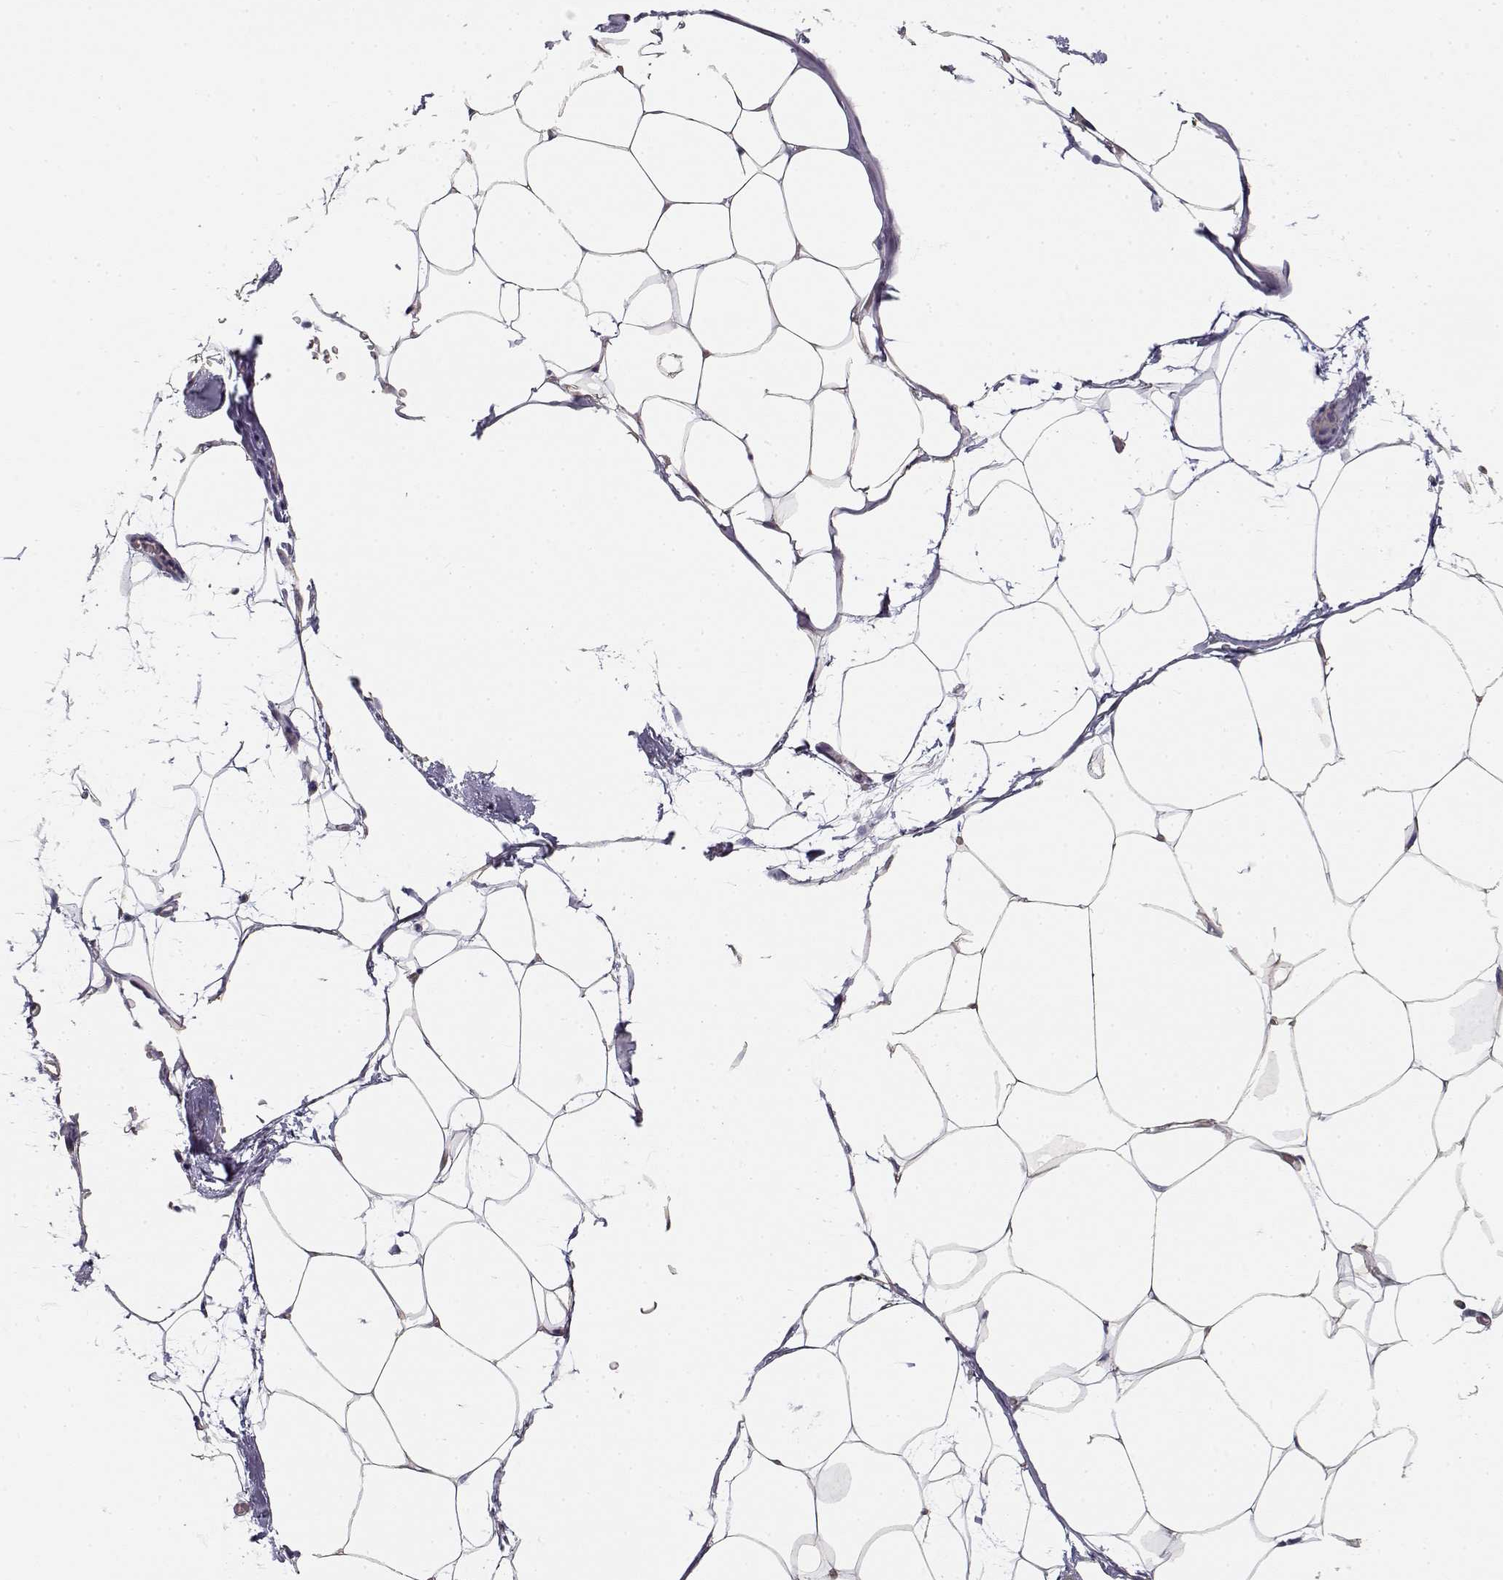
{"staining": {"intensity": "negative", "quantity": "none", "location": "none"}, "tissue": "adipose tissue", "cell_type": "Adipocytes", "image_type": "normal", "snomed": [{"axis": "morphology", "description": "Normal tissue, NOS"}, {"axis": "topography", "description": "Adipose tissue"}], "caption": "An IHC photomicrograph of benign adipose tissue is shown. There is no staining in adipocytes of adipose tissue.", "gene": "MYO1A", "patient": {"sex": "male", "age": 57}}